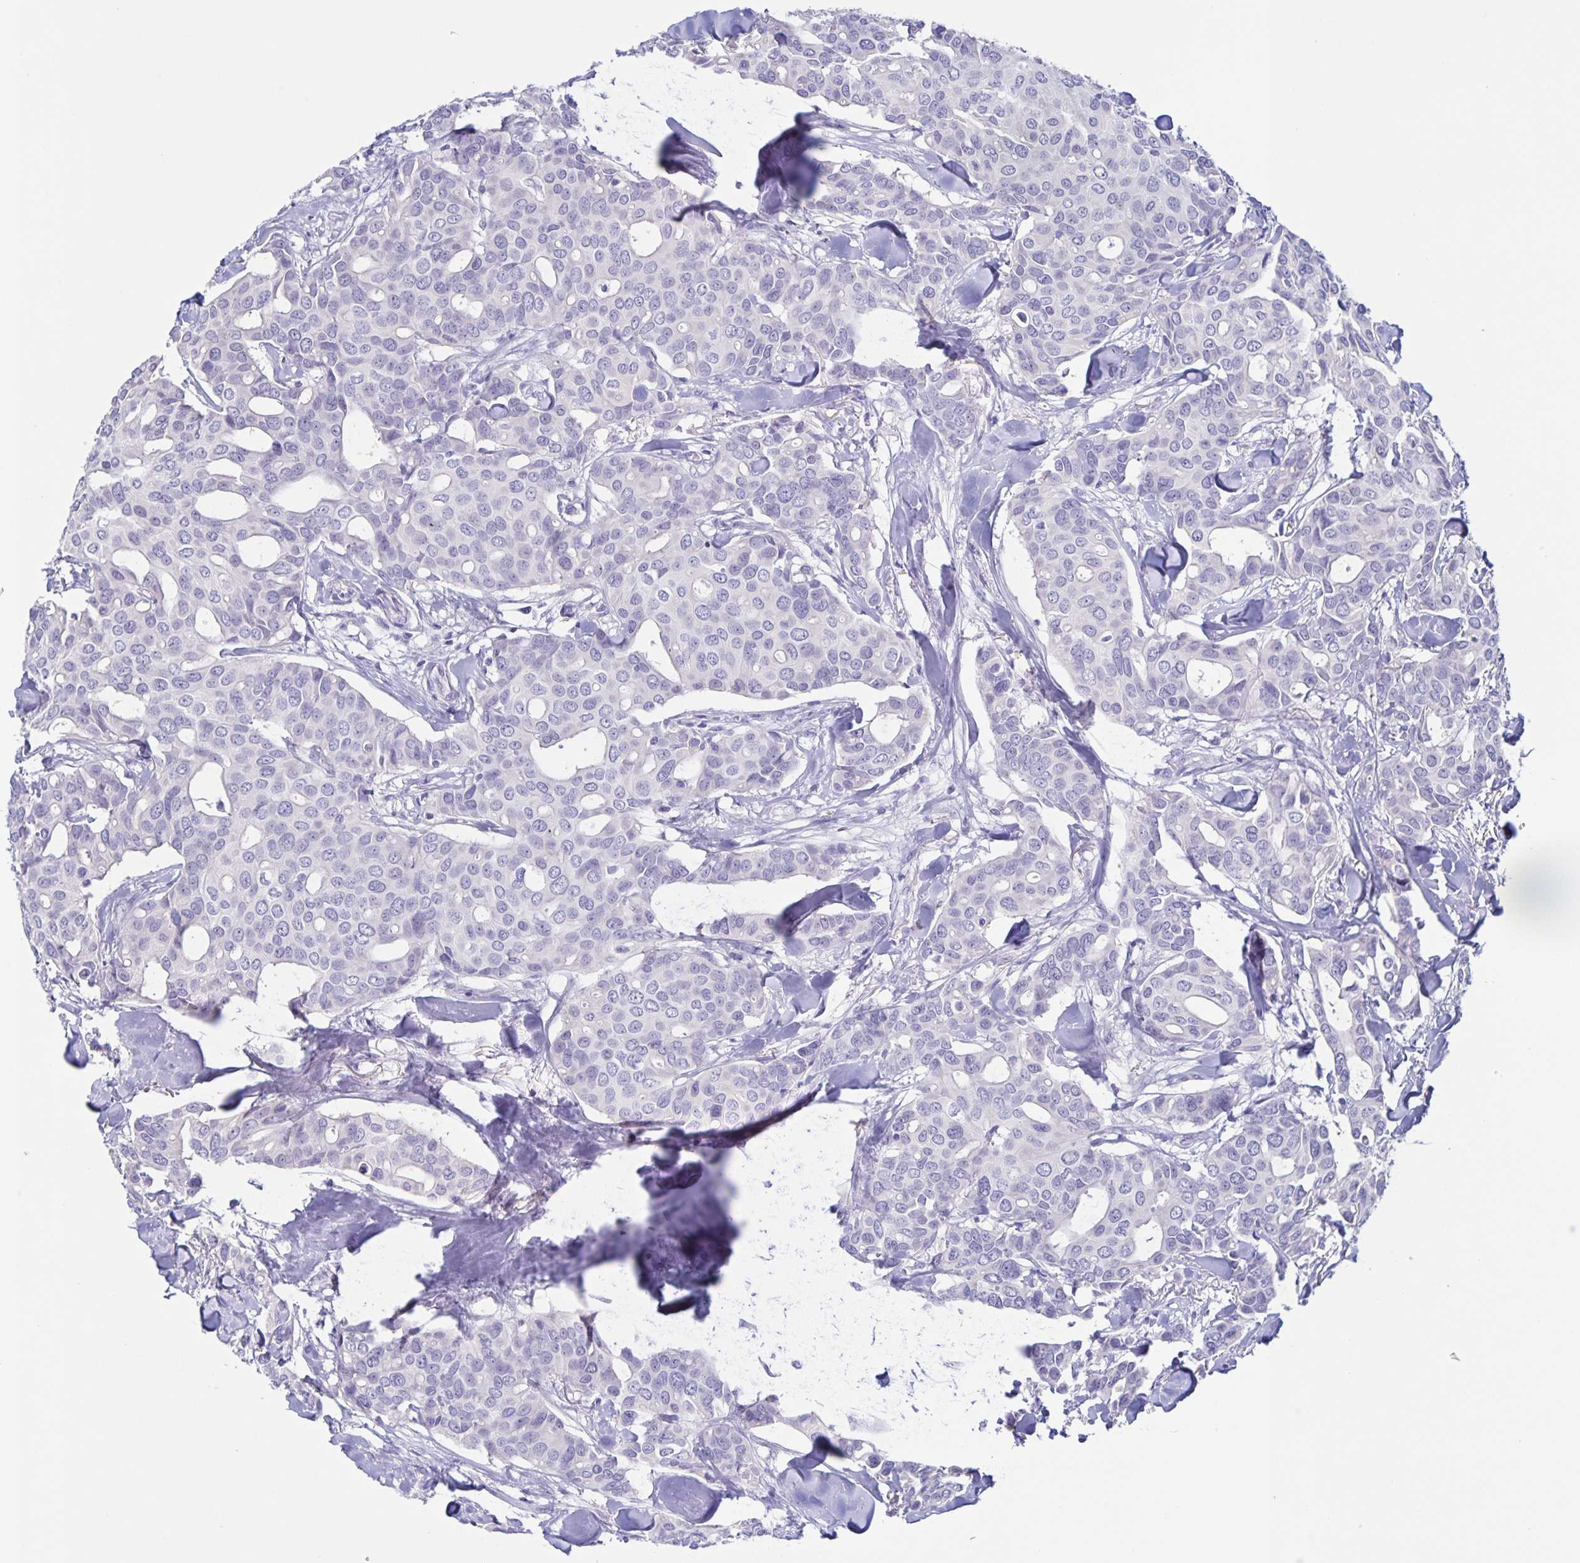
{"staining": {"intensity": "negative", "quantity": "none", "location": "none"}, "tissue": "breast cancer", "cell_type": "Tumor cells", "image_type": "cancer", "snomed": [{"axis": "morphology", "description": "Duct carcinoma"}, {"axis": "topography", "description": "Breast"}], "caption": "An IHC photomicrograph of breast cancer is shown. There is no staining in tumor cells of breast cancer.", "gene": "DMBT1", "patient": {"sex": "female", "age": 54}}